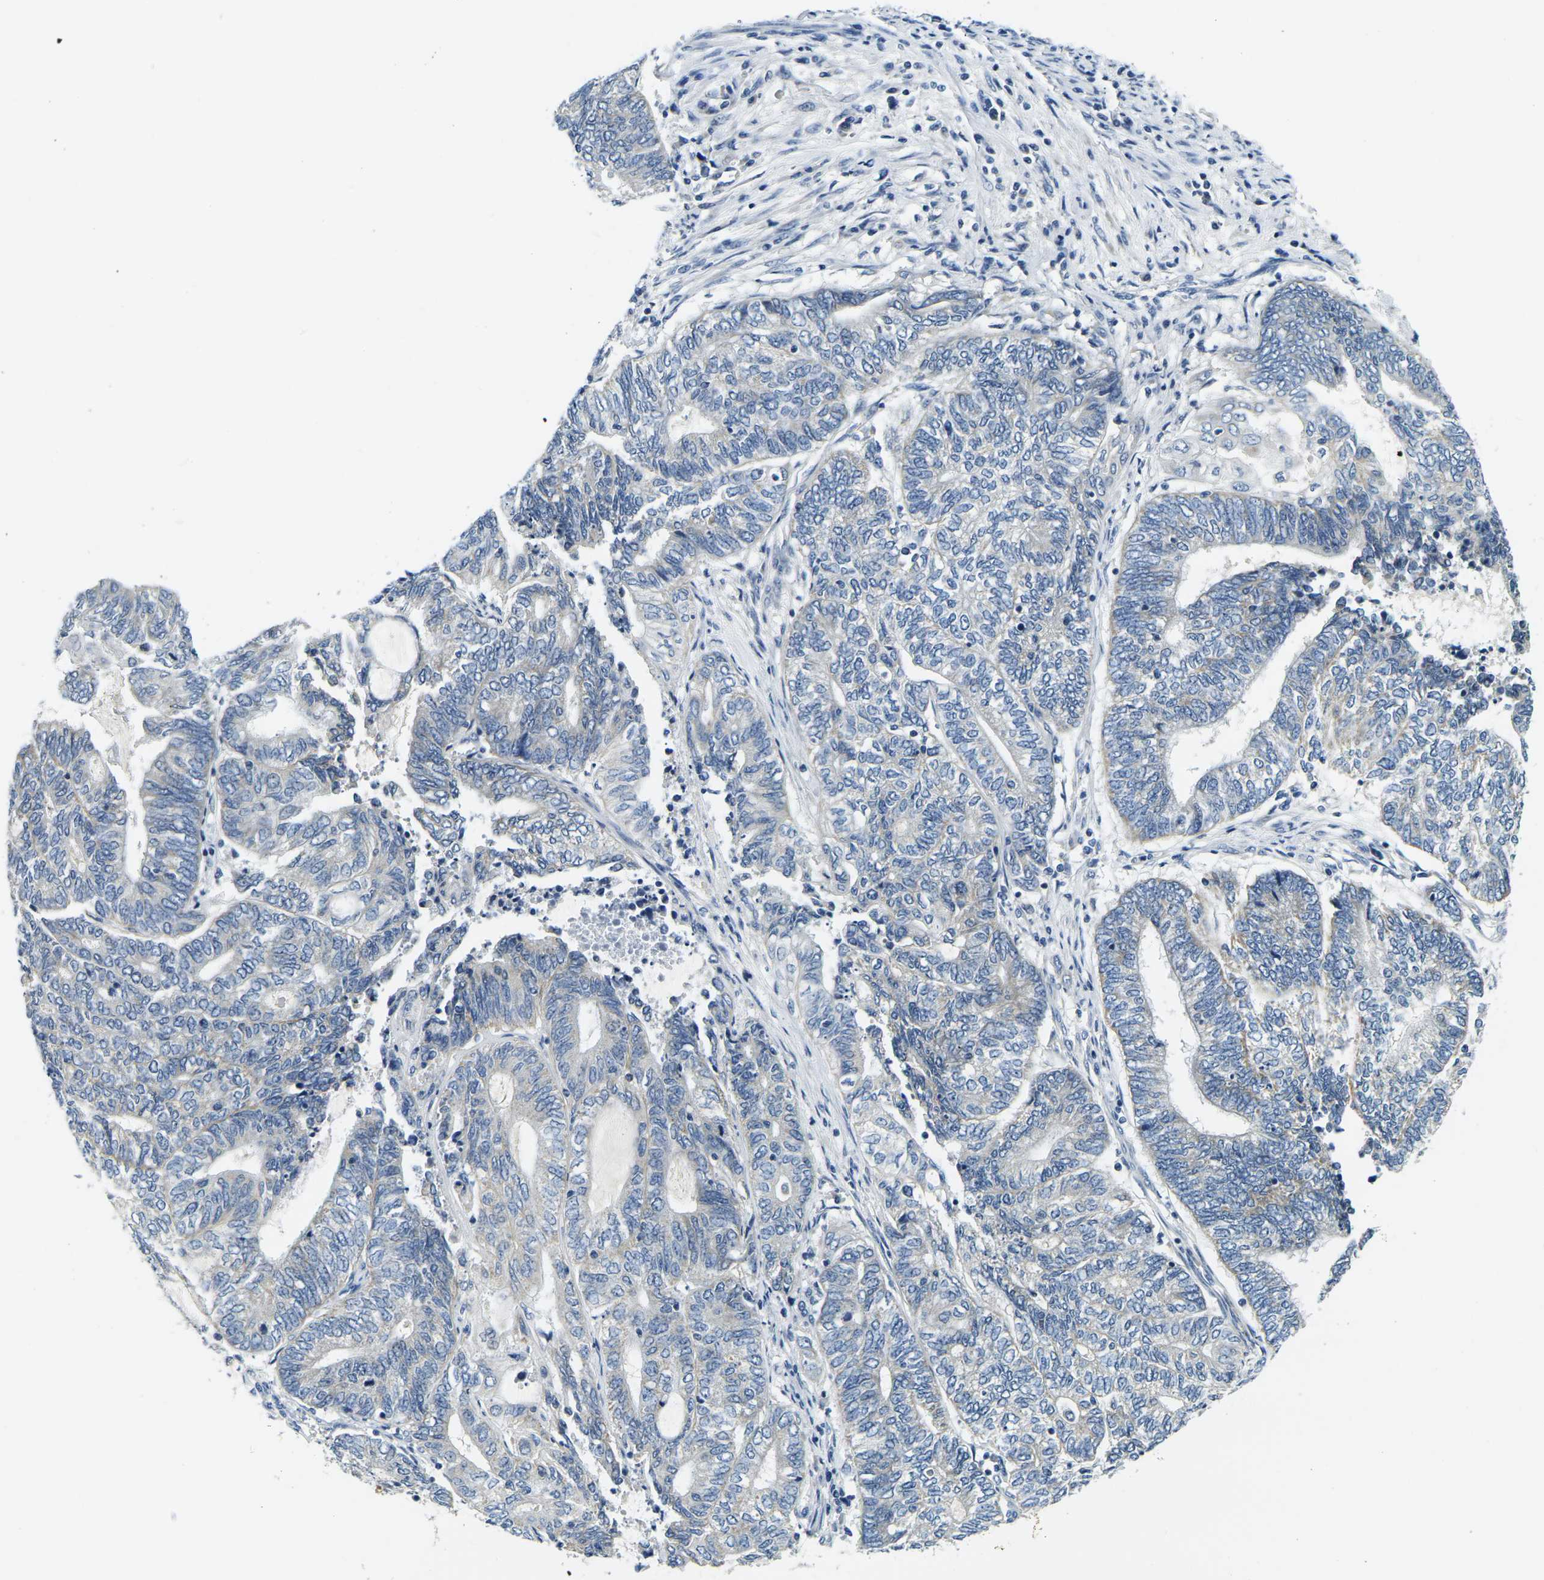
{"staining": {"intensity": "negative", "quantity": "none", "location": "none"}, "tissue": "endometrial cancer", "cell_type": "Tumor cells", "image_type": "cancer", "snomed": [{"axis": "morphology", "description": "Adenocarcinoma, NOS"}, {"axis": "topography", "description": "Uterus"}, {"axis": "topography", "description": "Endometrium"}], "caption": "Image shows no protein staining in tumor cells of adenocarcinoma (endometrial) tissue. (DAB (3,3'-diaminobenzidine) IHC with hematoxylin counter stain).", "gene": "SHISAL2B", "patient": {"sex": "female", "age": 70}}